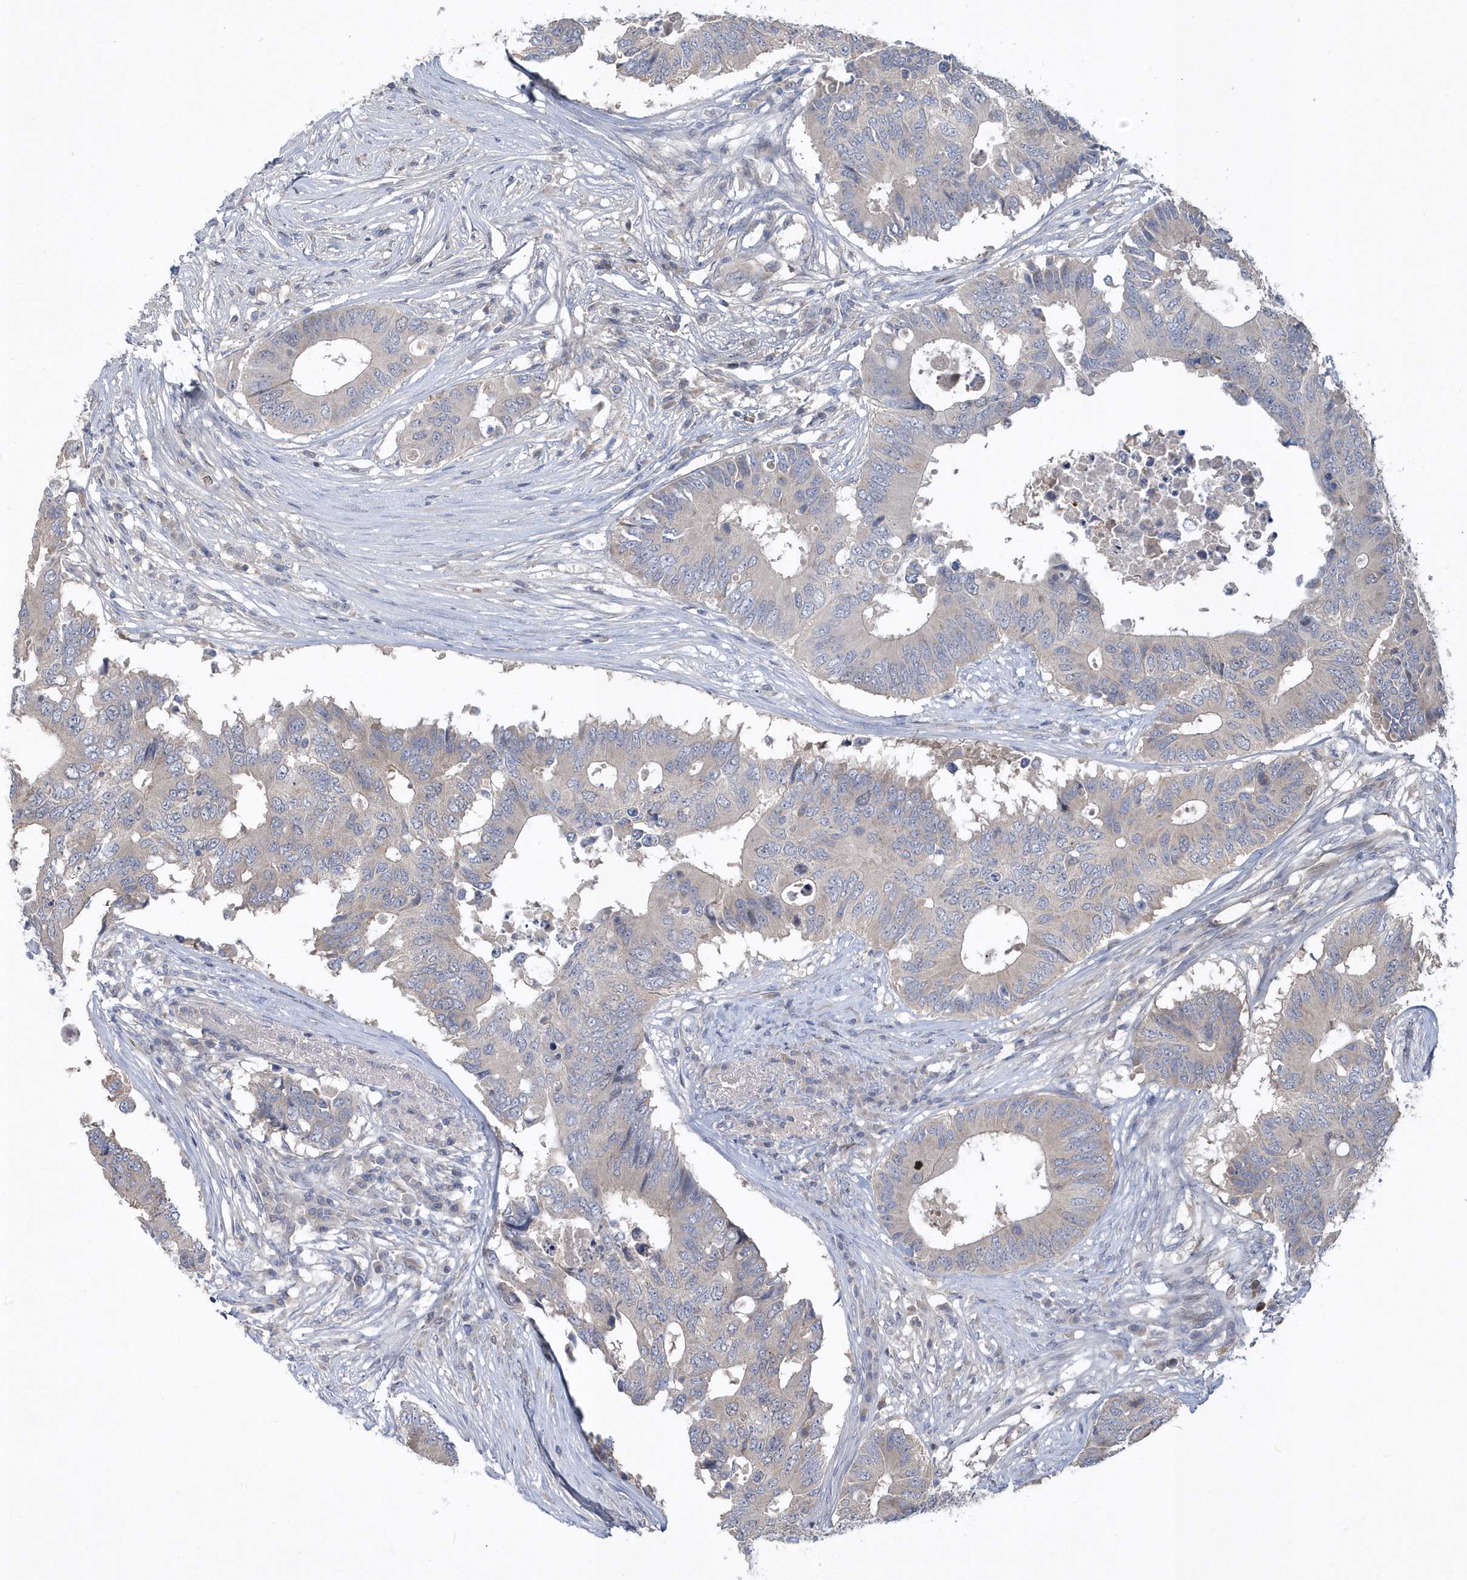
{"staining": {"intensity": "negative", "quantity": "none", "location": "none"}, "tissue": "colorectal cancer", "cell_type": "Tumor cells", "image_type": "cancer", "snomed": [{"axis": "morphology", "description": "Adenocarcinoma, NOS"}, {"axis": "topography", "description": "Colon"}], "caption": "This is a micrograph of IHC staining of colorectal cancer, which shows no staining in tumor cells.", "gene": "TRAIP", "patient": {"sex": "male", "age": 71}}